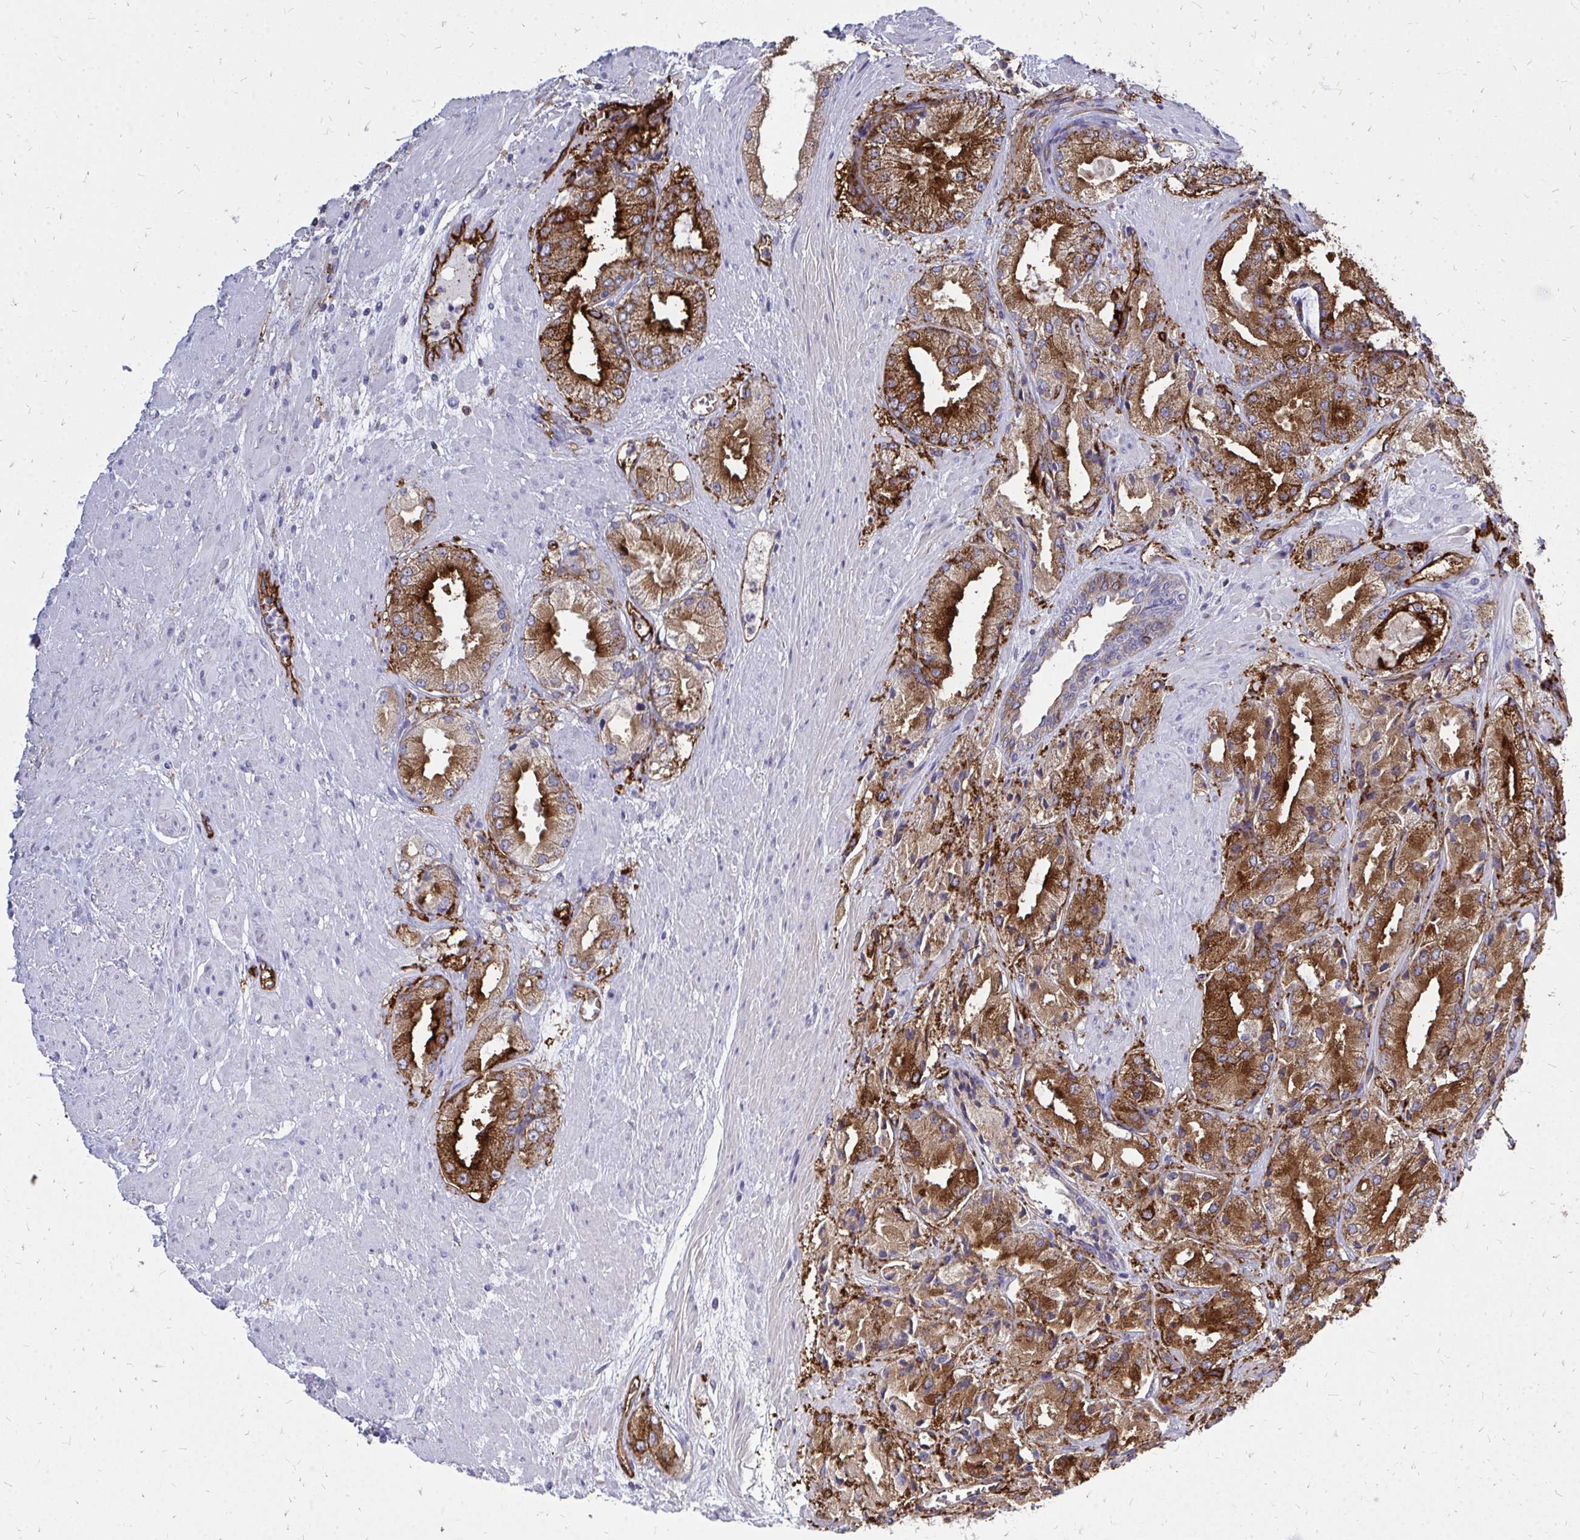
{"staining": {"intensity": "strong", "quantity": ">75%", "location": "cytoplasmic/membranous"}, "tissue": "prostate cancer", "cell_type": "Tumor cells", "image_type": "cancer", "snomed": [{"axis": "morphology", "description": "Adenocarcinoma, High grade"}, {"axis": "topography", "description": "Prostate"}], "caption": "Prostate cancer (high-grade adenocarcinoma) stained with a brown dye demonstrates strong cytoplasmic/membranous positive expression in approximately >75% of tumor cells.", "gene": "MARCKSL1", "patient": {"sex": "male", "age": 68}}